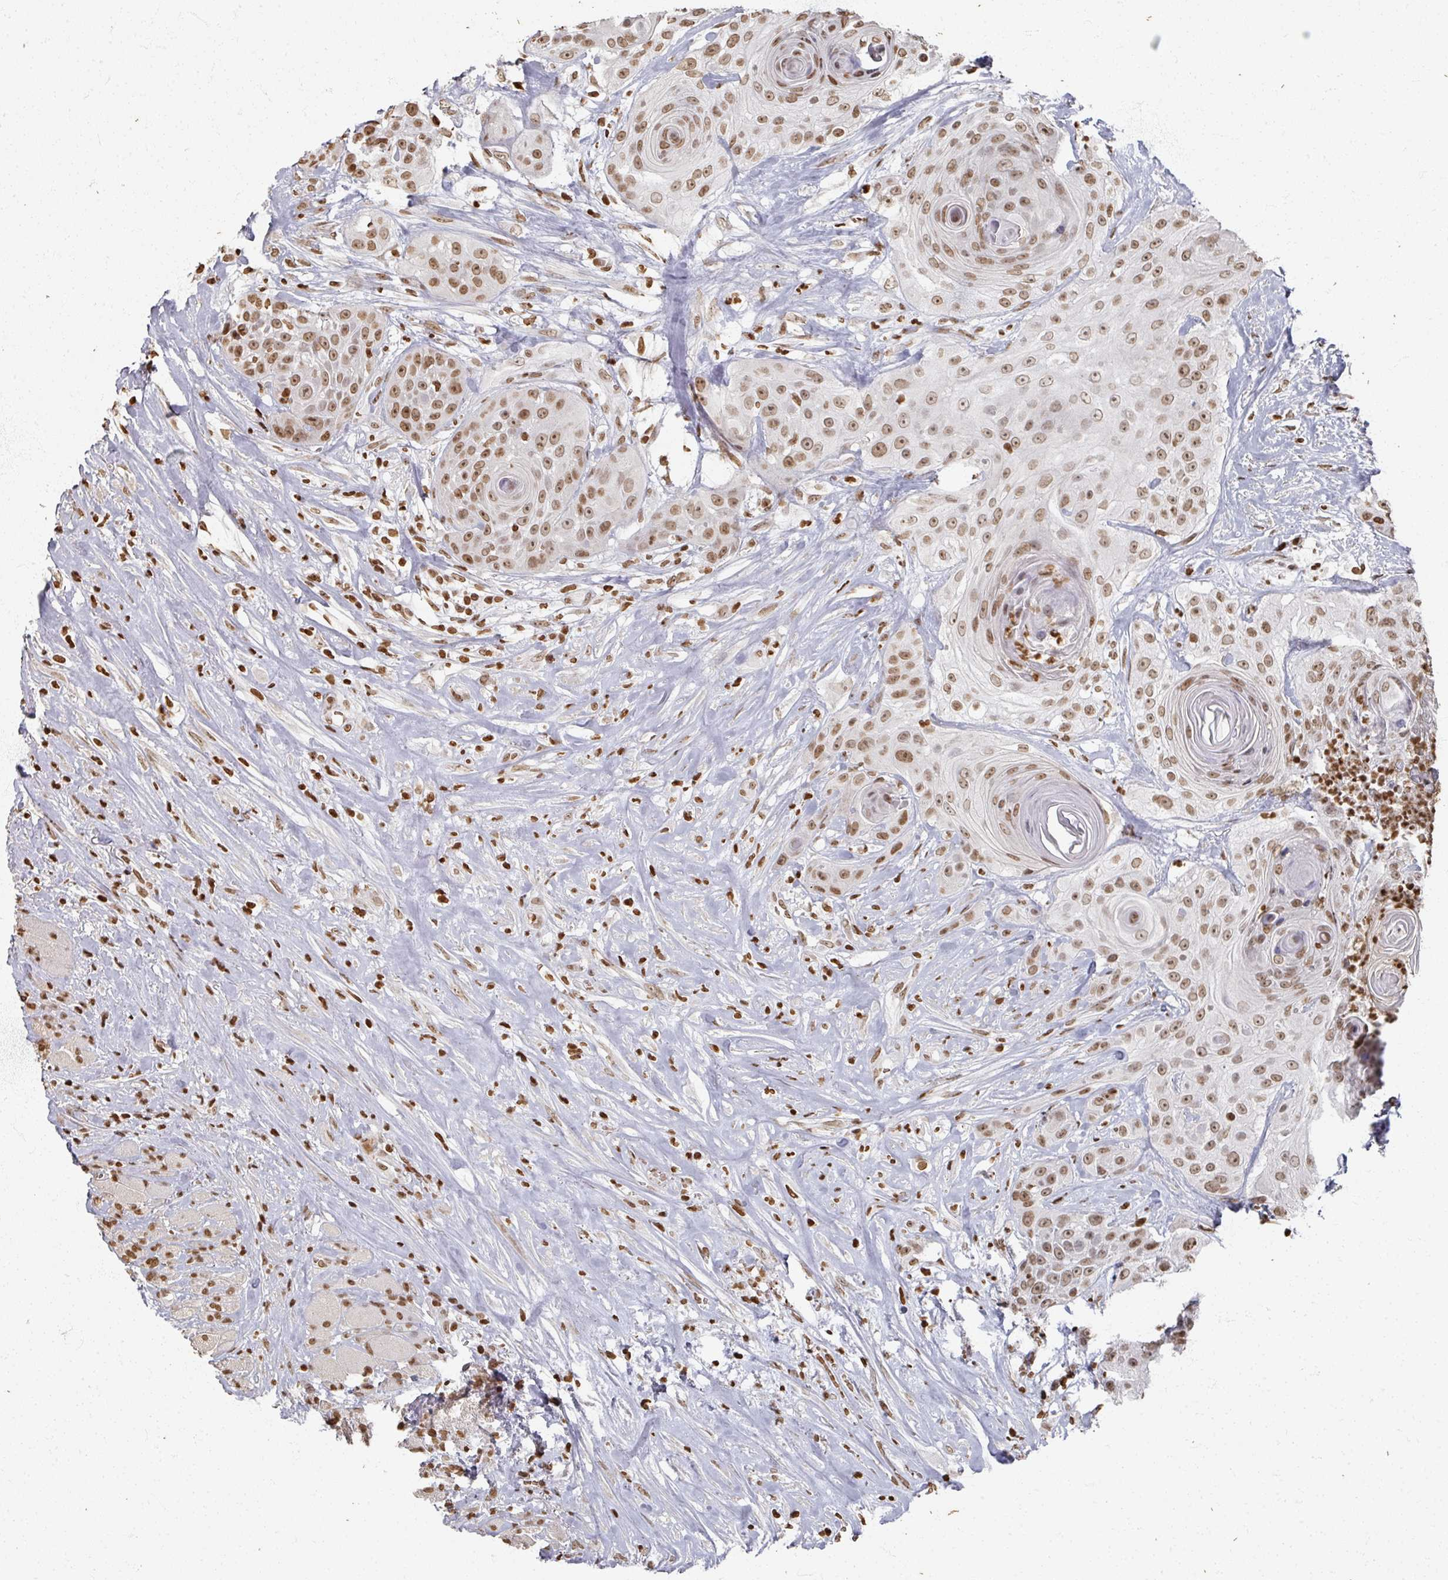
{"staining": {"intensity": "moderate", "quantity": ">75%", "location": "nuclear"}, "tissue": "head and neck cancer", "cell_type": "Tumor cells", "image_type": "cancer", "snomed": [{"axis": "morphology", "description": "Squamous cell carcinoma, NOS"}, {"axis": "topography", "description": "Head-Neck"}], "caption": "Protein staining by immunohistochemistry (IHC) displays moderate nuclear staining in approximately >75% of tumor cells in head and neck cancer (squamous cell carcinoma).", "gene": "DCUN1D5", "patient": {"sex": "male", "age": 83}}